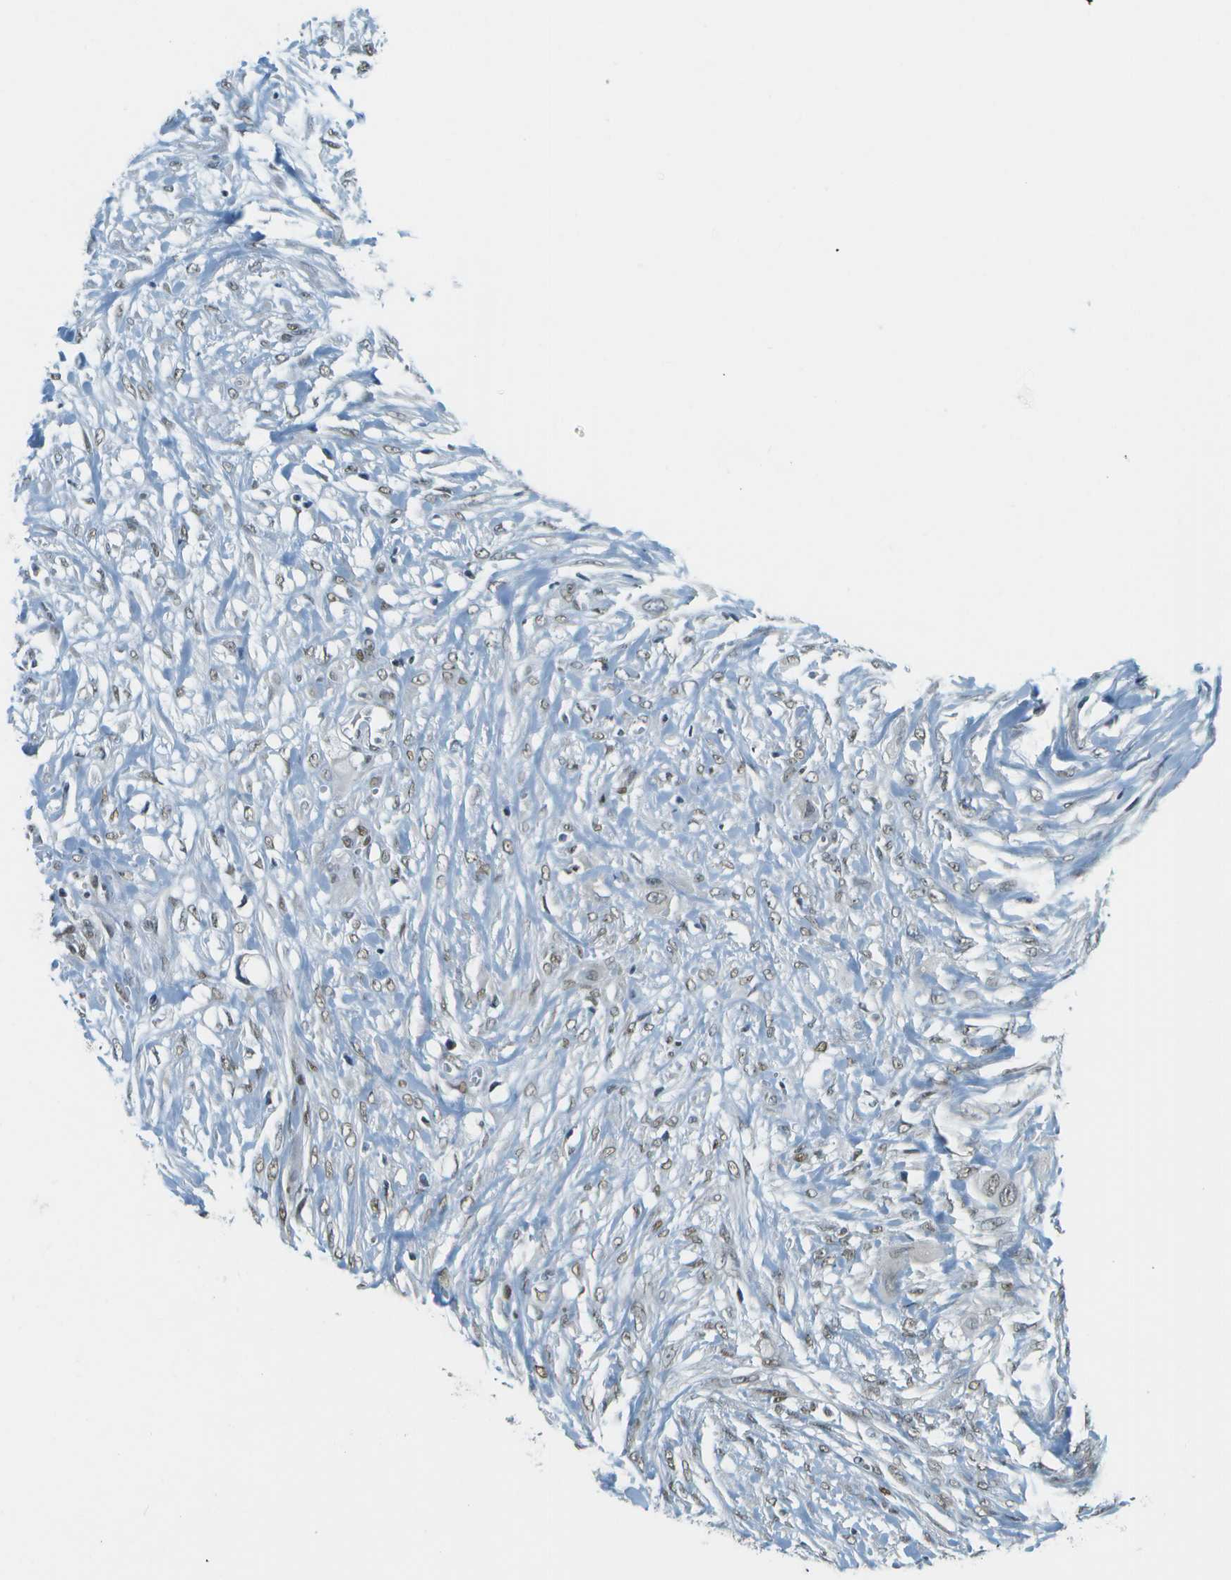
{"staining": {"intensity": "moderate", "quantity": "<25%", "location": "nuclear"}, "tissue": "colorectal cancer", "cell_type": "Tumor cells", "image_type": "cancer", "snomed": [{"axis": "morphology", "description": "Adenocarcinoma, NOS"}, {"axis": "topography", "description": "Colon"}], "caption": "The micrograph demonstrates immunohistochemical staining of adenocarcinoma (colorectal). There is moderate nuclear expression is seen in about <25% of tumor cells.", "gene": "CBX5", "patient": {"sex": "female", "age": 57}}